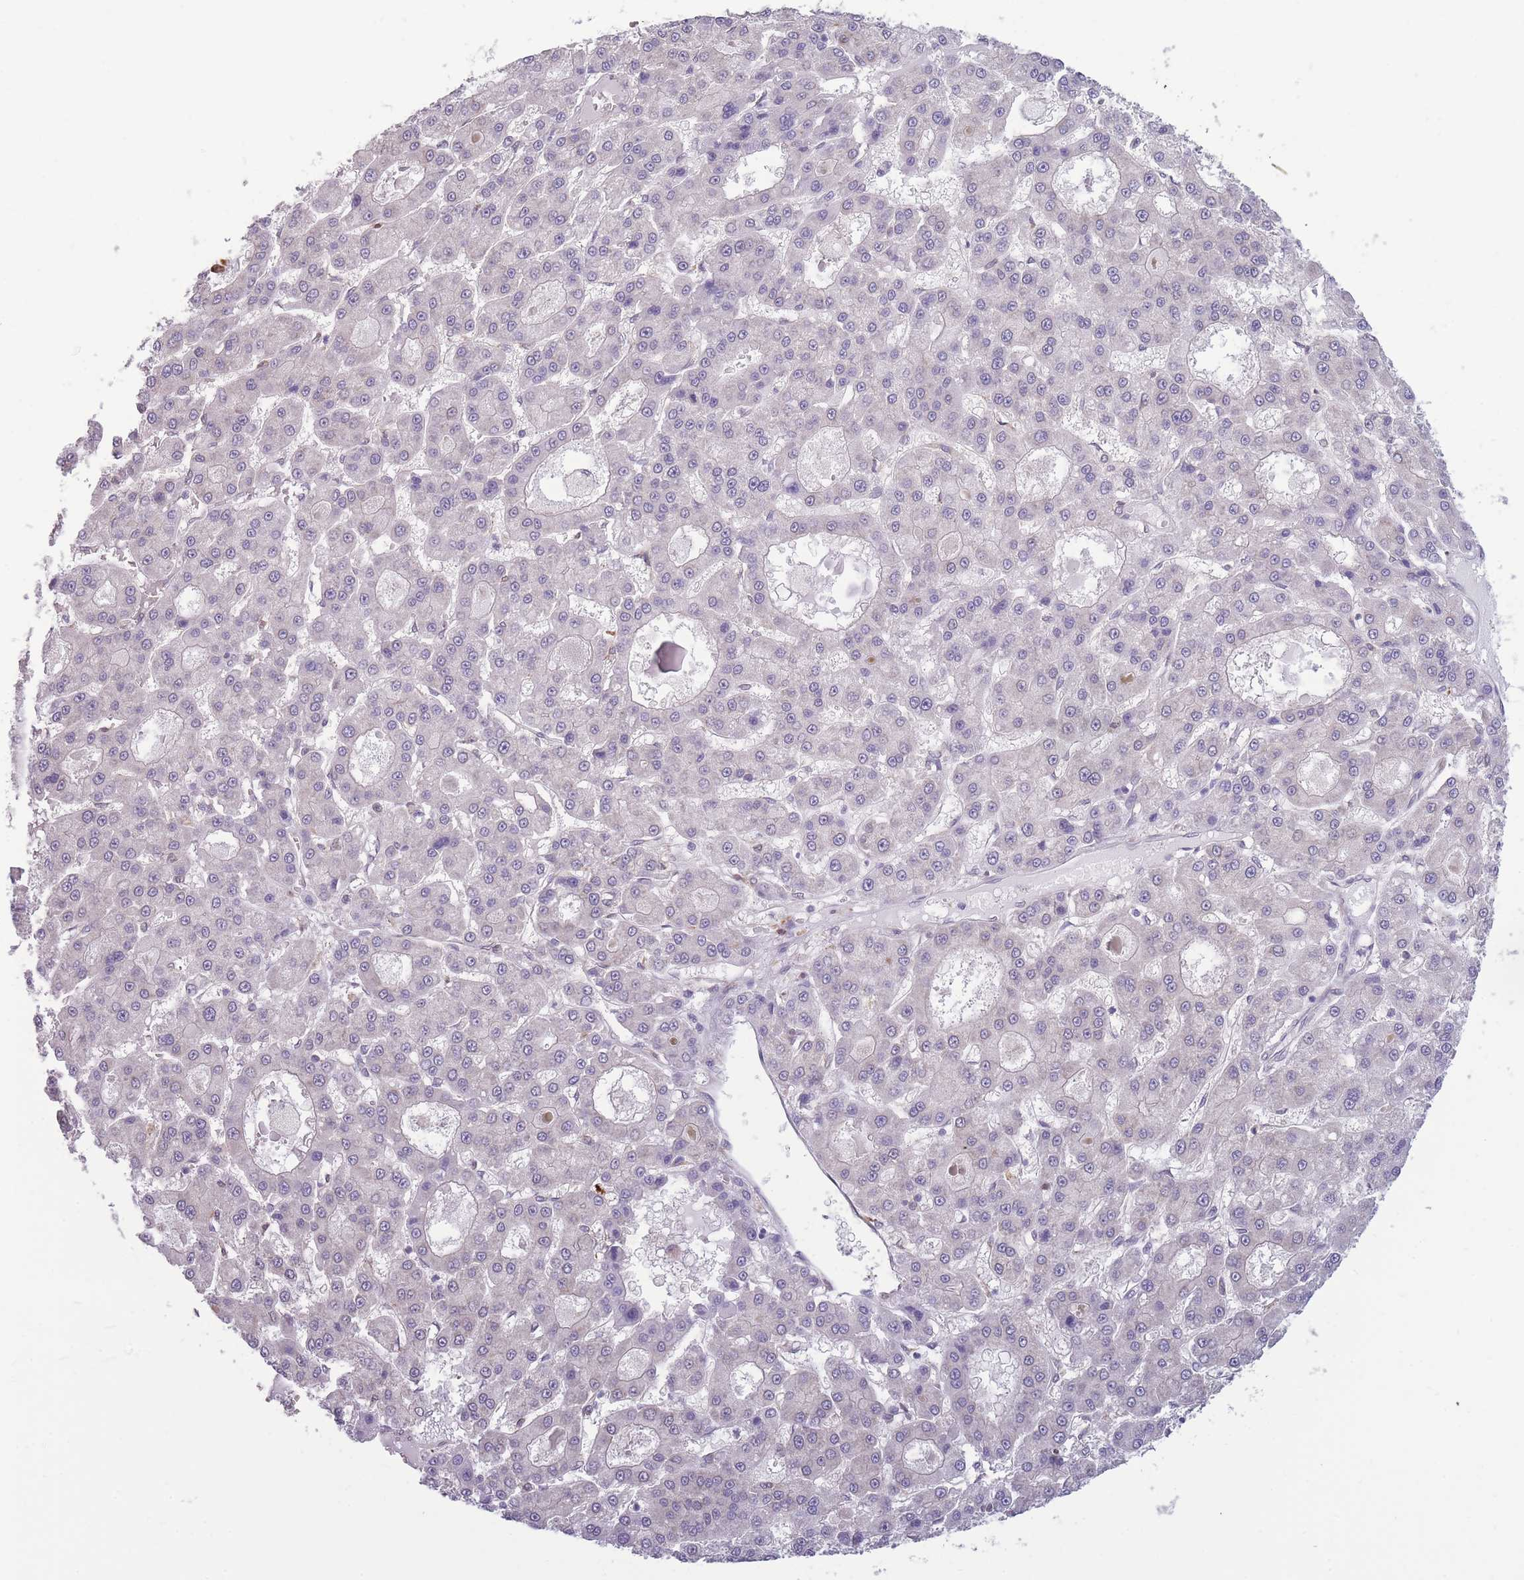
{"staining": {"intensity": "negative", "quantity": "none", "location": "none"}, "tissue": "liver cancer", "cell_type": "Tumor cells", "image_type": "cancer", "snomed": [{"axis": "morphology", "description": "Carcinoma, Hepatocellular, NOS"}, {"axis": "topography", "description": "Liver"}], "caption": "The image reveals no significant expression in tumor cells of liver cancer (hepatocellular carcinoma).", "gene": "TMEM121", "patient": {"sex": "male", "age": 70}}